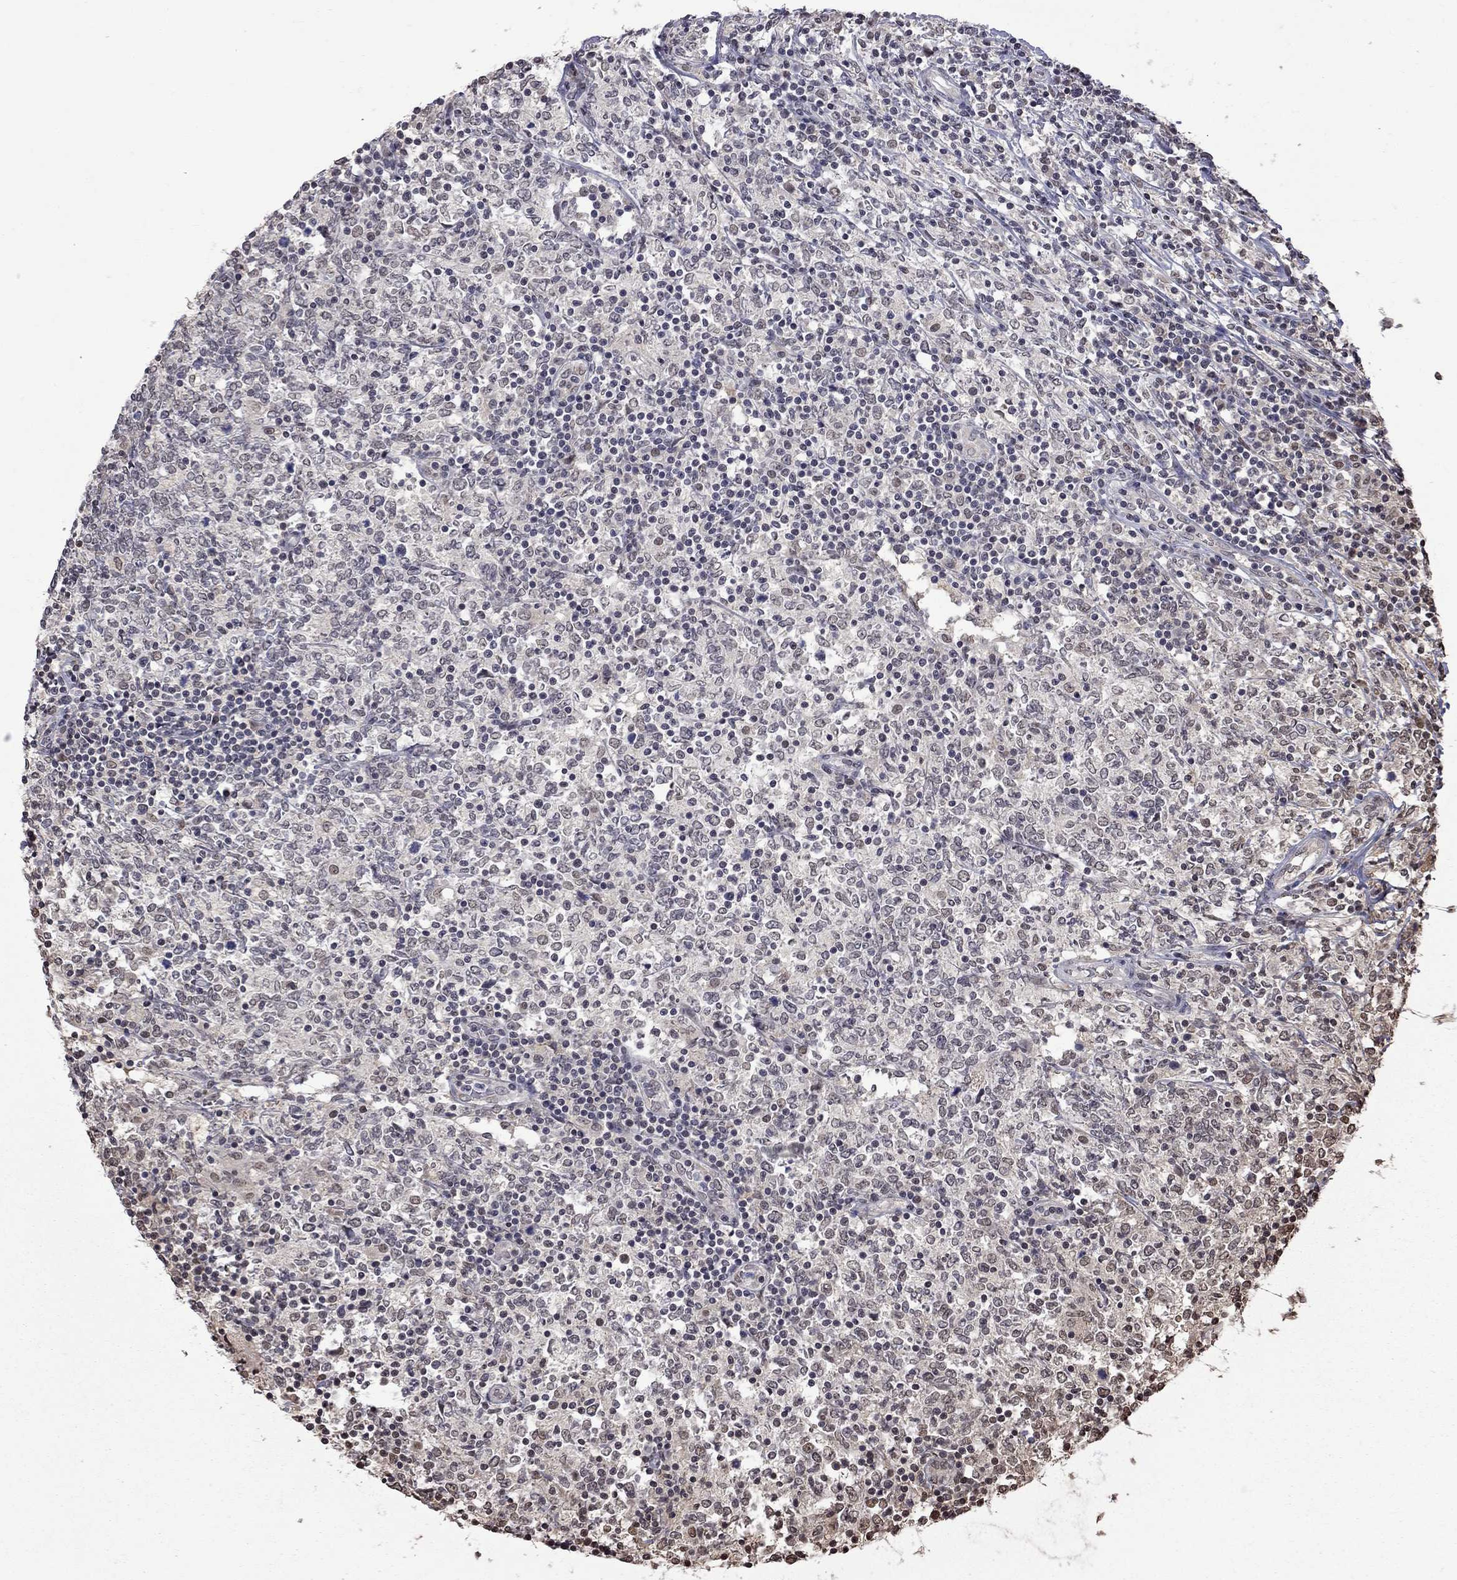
{"staining": {"intensity": "negative", "quantity": "none", "location": "none"}, "tissue": "lymphoma", "cell_type": "Tumor cells", "image_type": "cancer", "snomed": [{"axis": "morphology", "description": "Malignant lymphoma, non-Hodgkin's type, High grade"}, {"axis": "topography", "description": "Lymph node"}], "caption": "Immunohistochemistry (IHC) photomicrograph of neoplastic tissue: human malignant lymphoma, non-Hodgkin's type (high-grade) stained with DAB (3,3'-diaminobenzidine) displays no significant protein expression in tumor cells.", "gene": "RFWD3", "patient": {"sex": "female", "age": 84}}